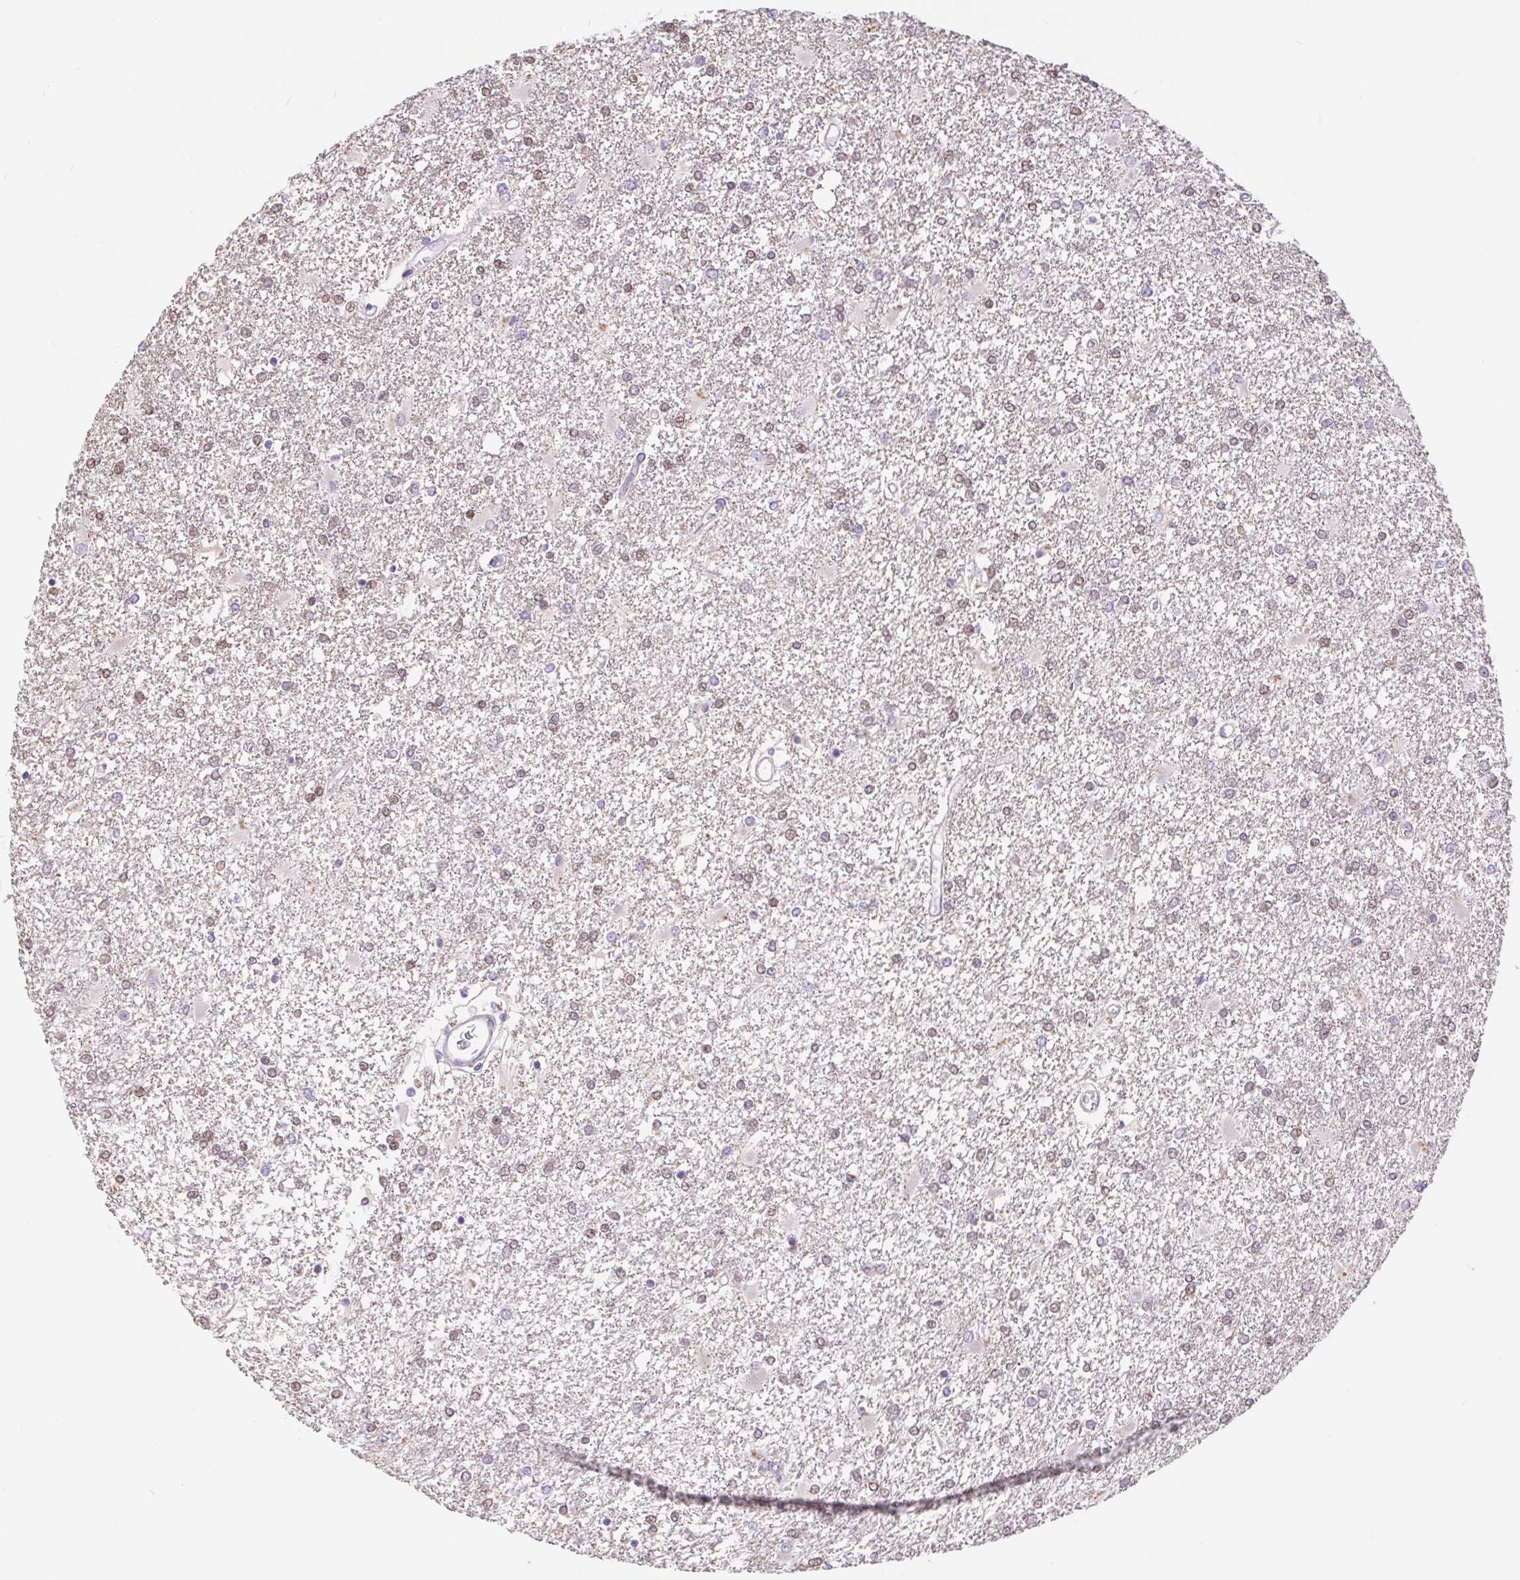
{"staining": {"intensity": "weak", "quantity": "25%-75%", "location": "nuclear"}, "tissue": "glioma", "cell_type": "Tumor cells", "image_type": "cancer", "snomed": [{"axis": "morphology", "description": "Glioma, malignant, High grade"}, {"axis": "topography", "description": "Cerebral cortex"}], "caption": "Immunohistochemical staining of glioma reveals low levels of weak nuclear protein positivity in approximately 25%-75% of tumor cells. The staining was performed using DAB to visualize the protein expression in brown, while the nuclei were stained in blue with hematoxylin (Magnification: 20x).", "gene": "DYNC2LI1", "patient": {"sex": "male", "age": 79}}